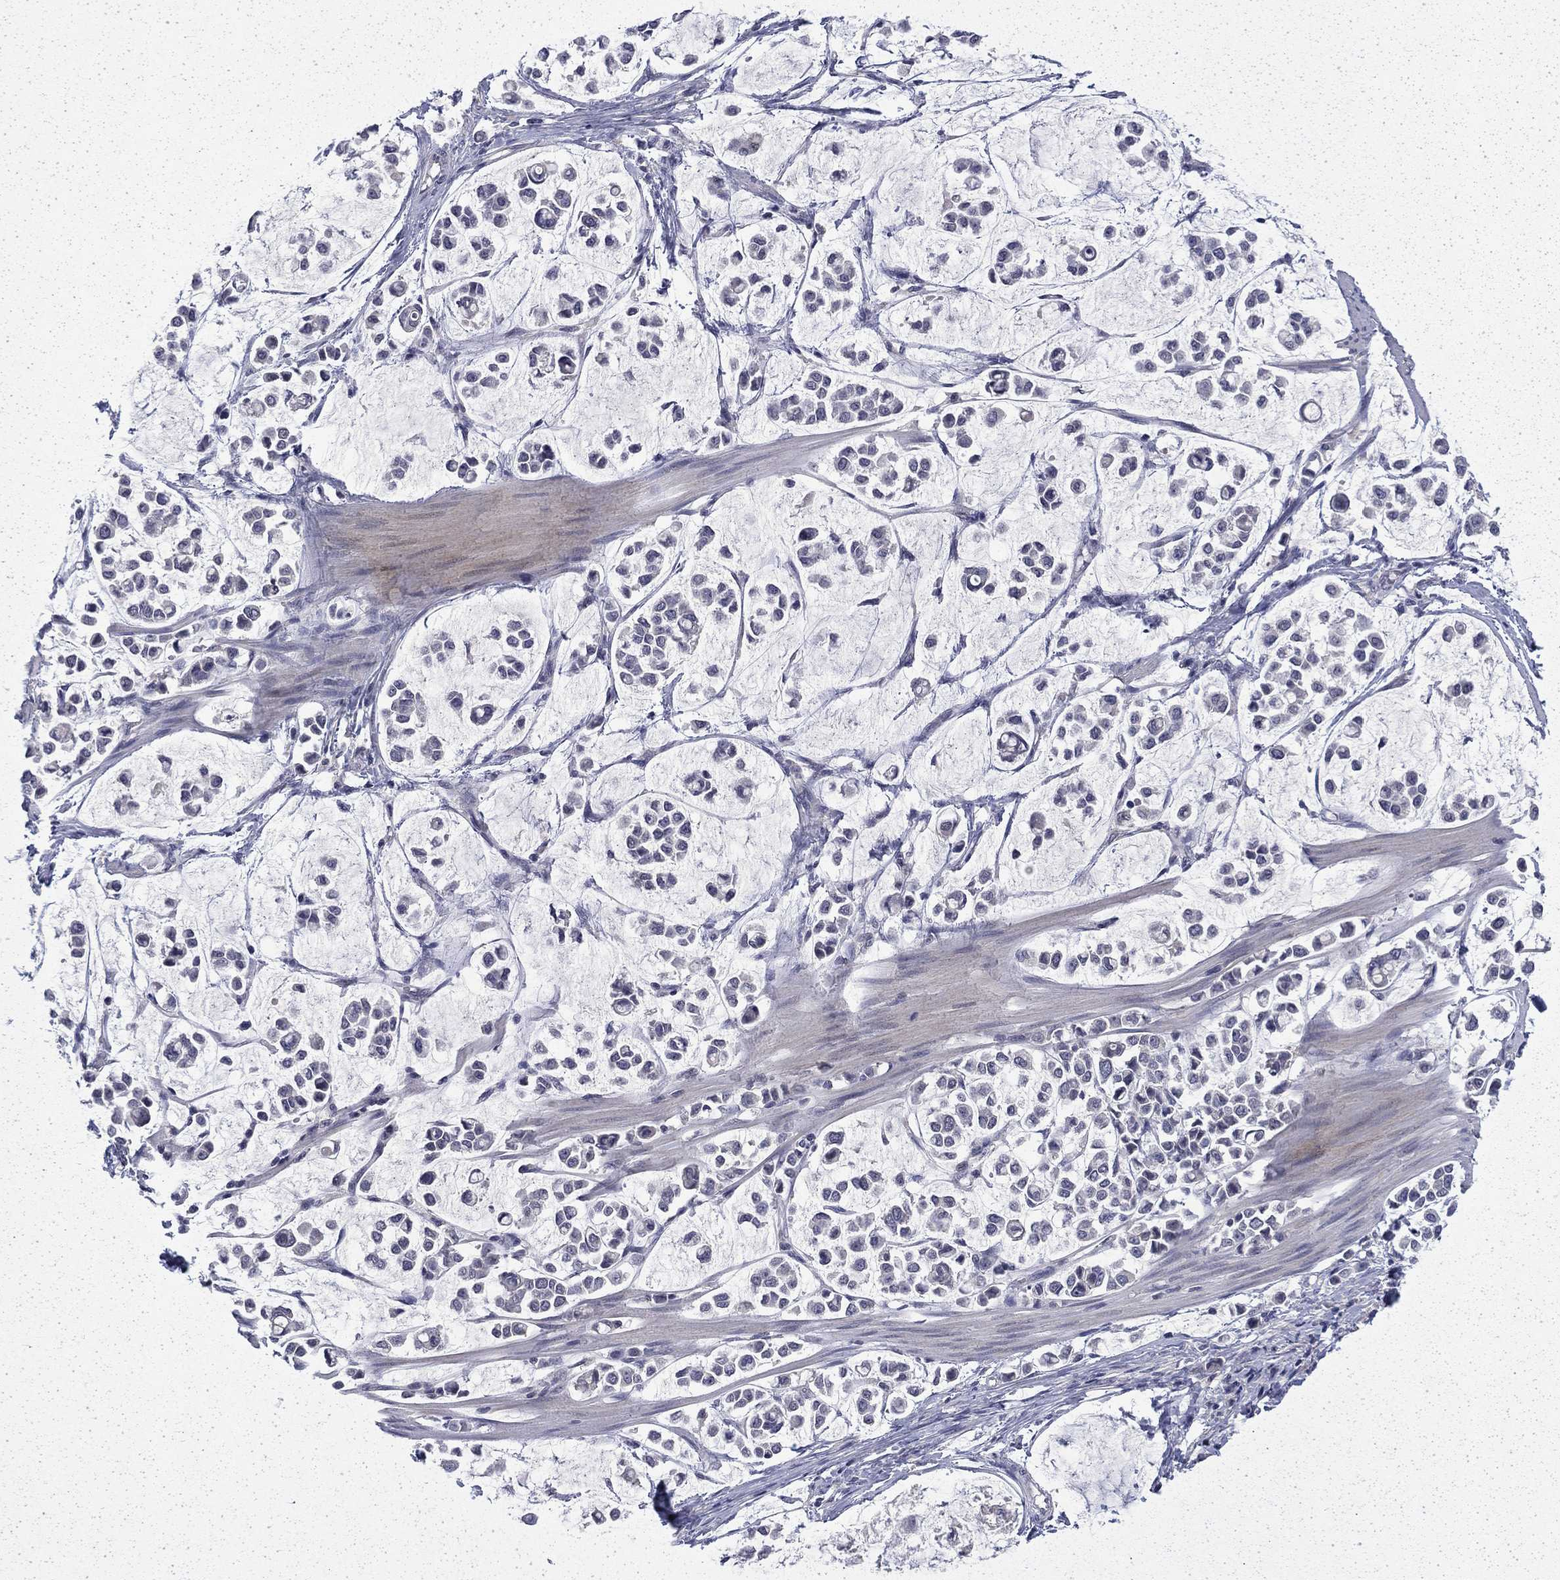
{"staining": {"intensity": "negative", "quantity": "none", "location": "none"}, "tissue": "stomach cancer", "cell_type": "Tumor cells", "image_type": "cancer", "snomed": [{"axis": "morphology", "description": "Adenocarcinoma, NOS"}, {"axis": "topography", "description": "Stomach"}], "caption": "Immunohistochemistry (IHC) of stomach cancer reveals no staining in tumor cells.", "gene": "CHAT", "patient": {"sex": "male", "age": 82}}